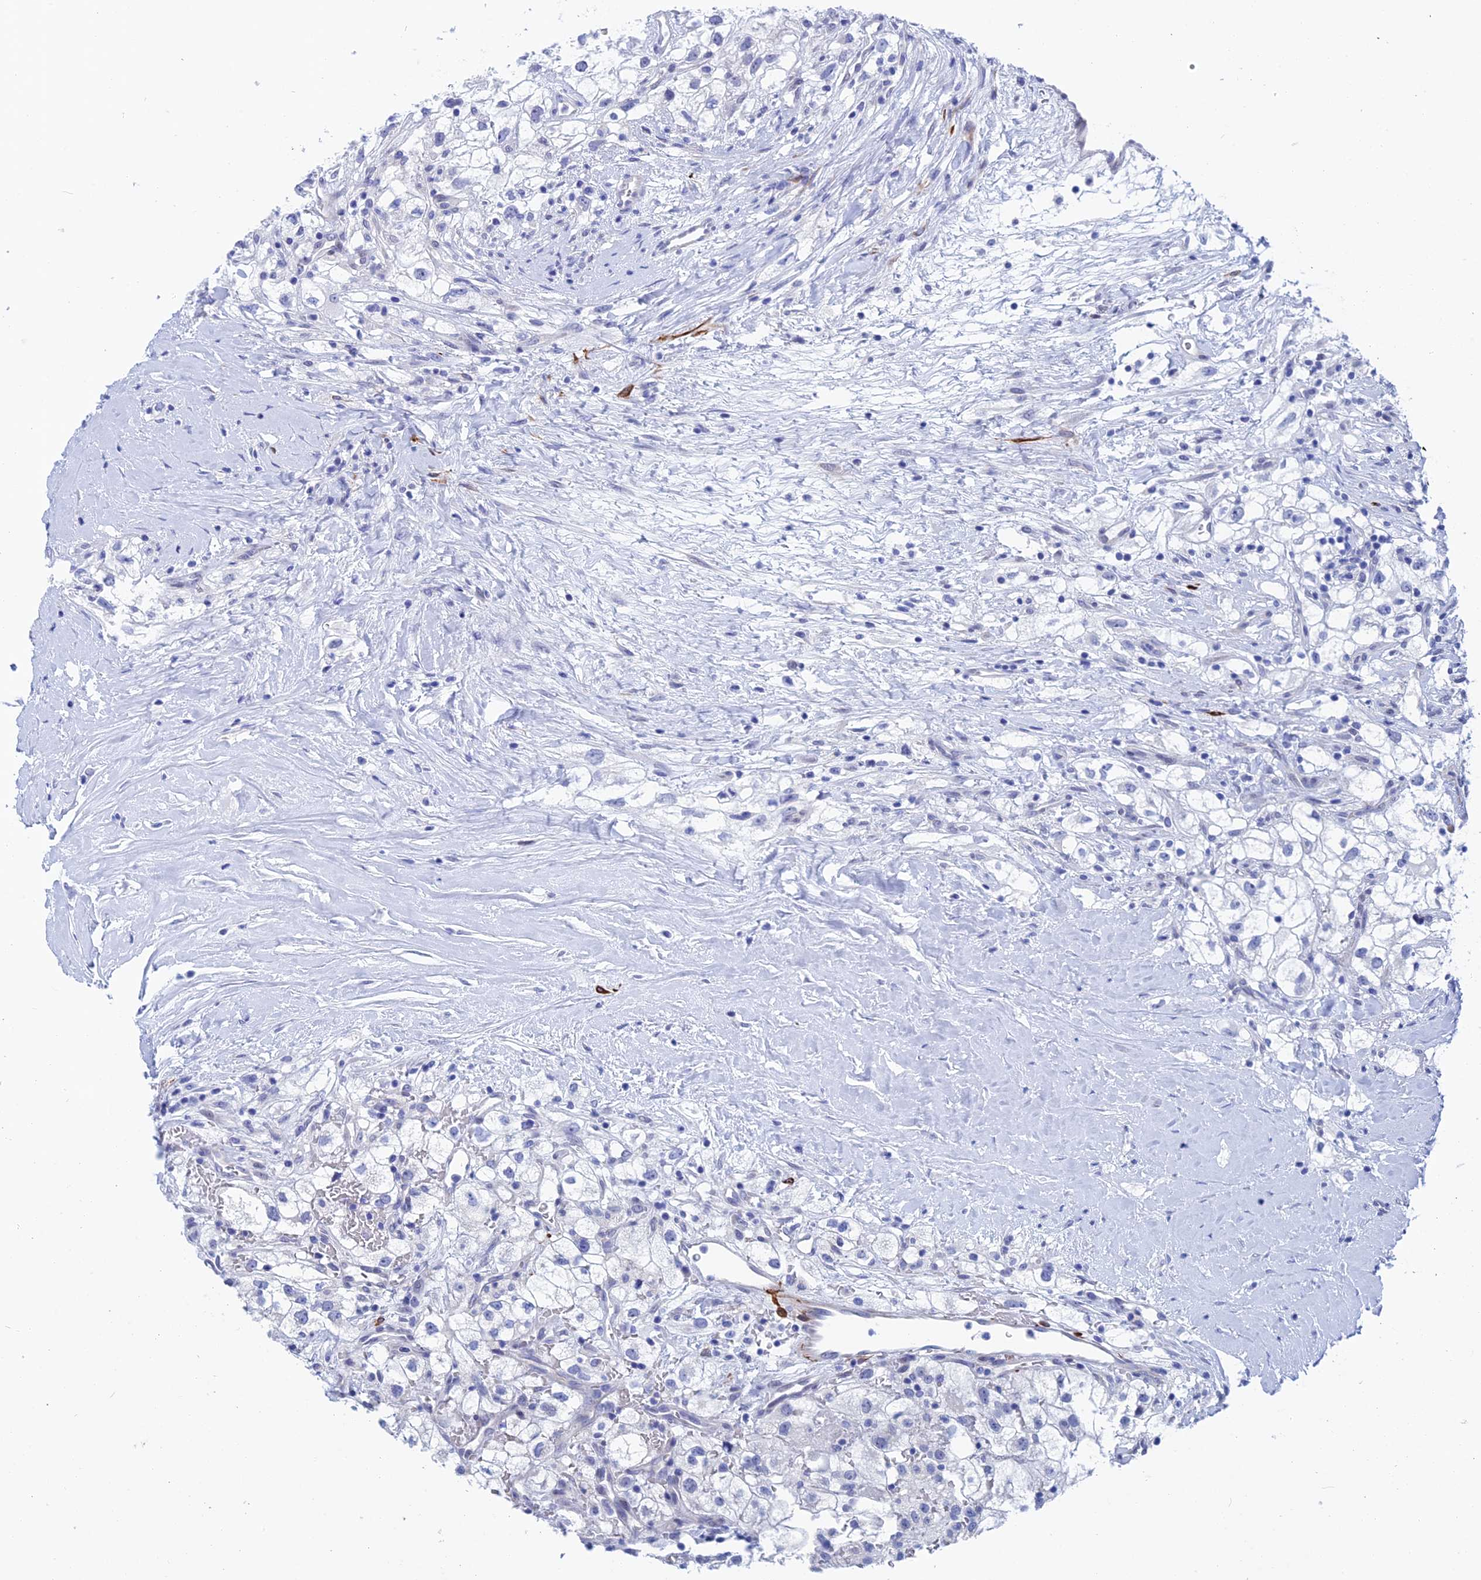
{"staining": {"intensity": "negative", "quantity": "none", "location": "none"}, "tissue": "renal cancer", "cell_type": "Tumor cells", "image_type": "cancer", "snomed": [{"axis": "morphology", "description": "Adenocarcinoma, NOS"}, {"axis": "topography", "description": "Kidney"}], "caption": "Renal cancer stained for a protein using IHC shows no expression tumor cells.", "gene": "WDR83", "patient": {"sex": "male", "age": 59}}